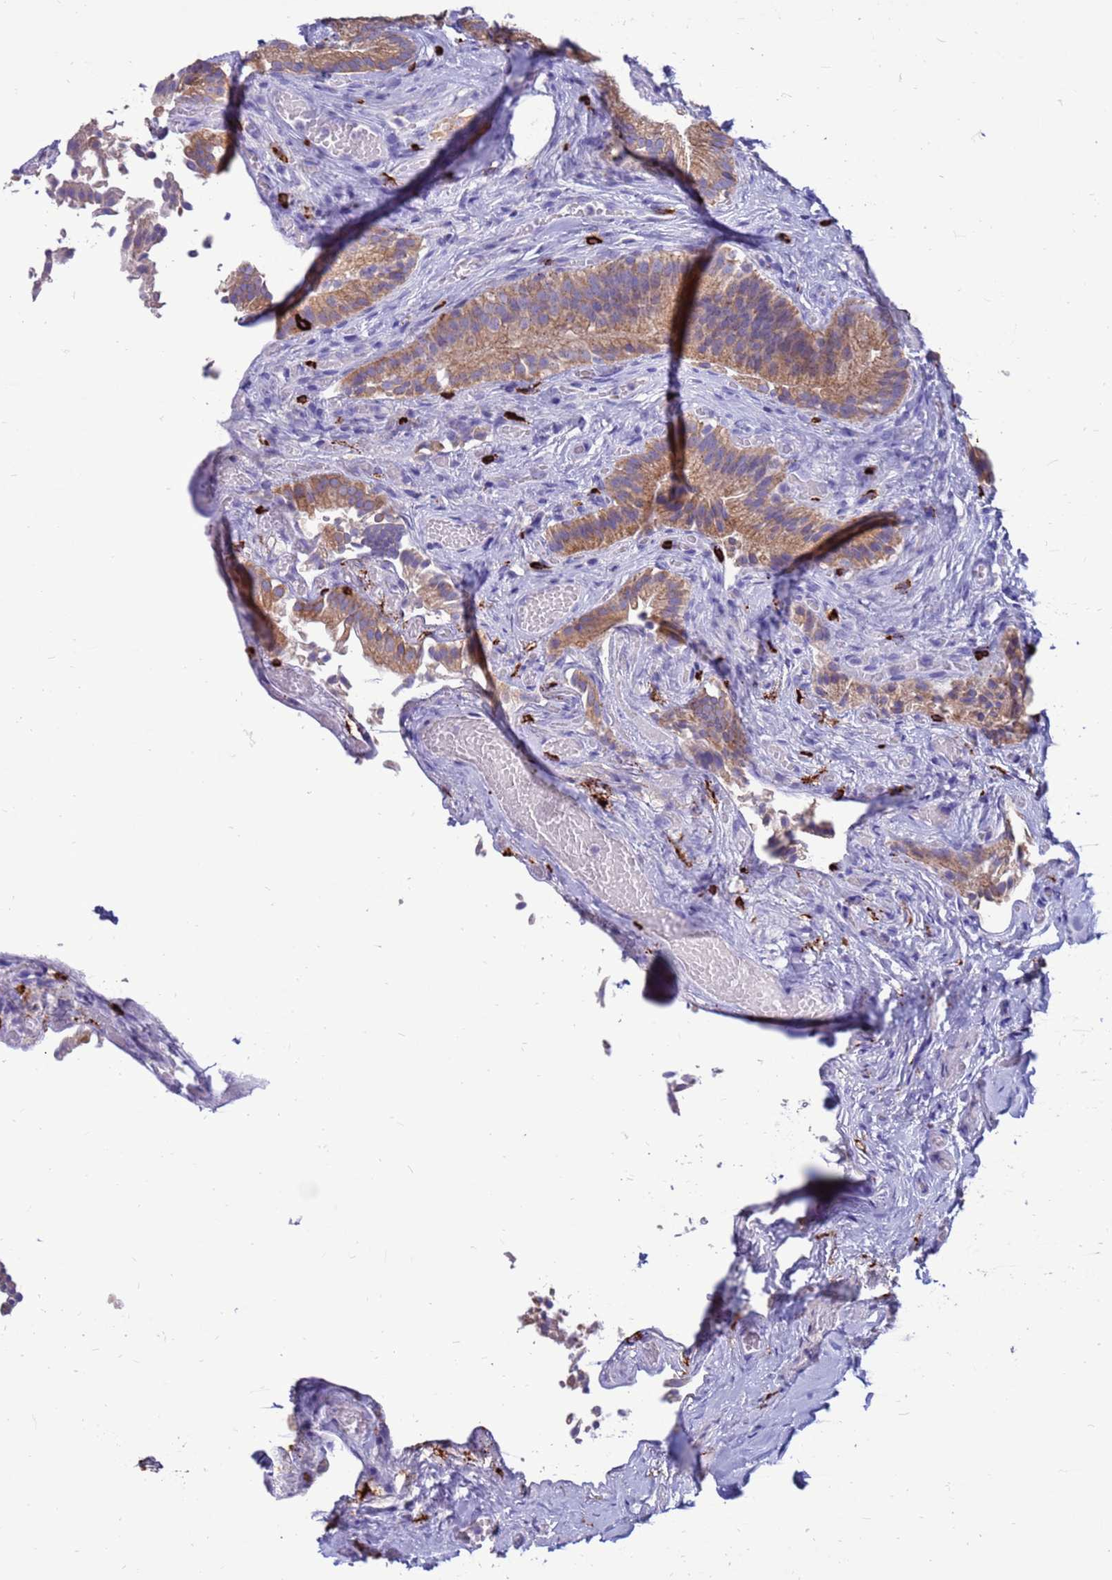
{"staining": {"intensity": "moderate", "quantity": "25%-75%", "location": "cytoplasmic/membranous"}, "tissue": "gallbladder", "cell_type": "Glandular cells", "image_type": "normal", "snomed": [{"axis": "morphology", "description": "Normal tissue, NOS"}, {"axis": "topography", "description": "Gallbladder"}], "caption": "Gallbladder was stained to show a protein in brown. There is medium levels of moderate cytoplasmic/membranous expression in about 25%-75% of glandular cells. (IHC, brightfield microscopy, high magnification).", "gene": "PDE10A", "patient": {"sex": "female", "age": 47}}